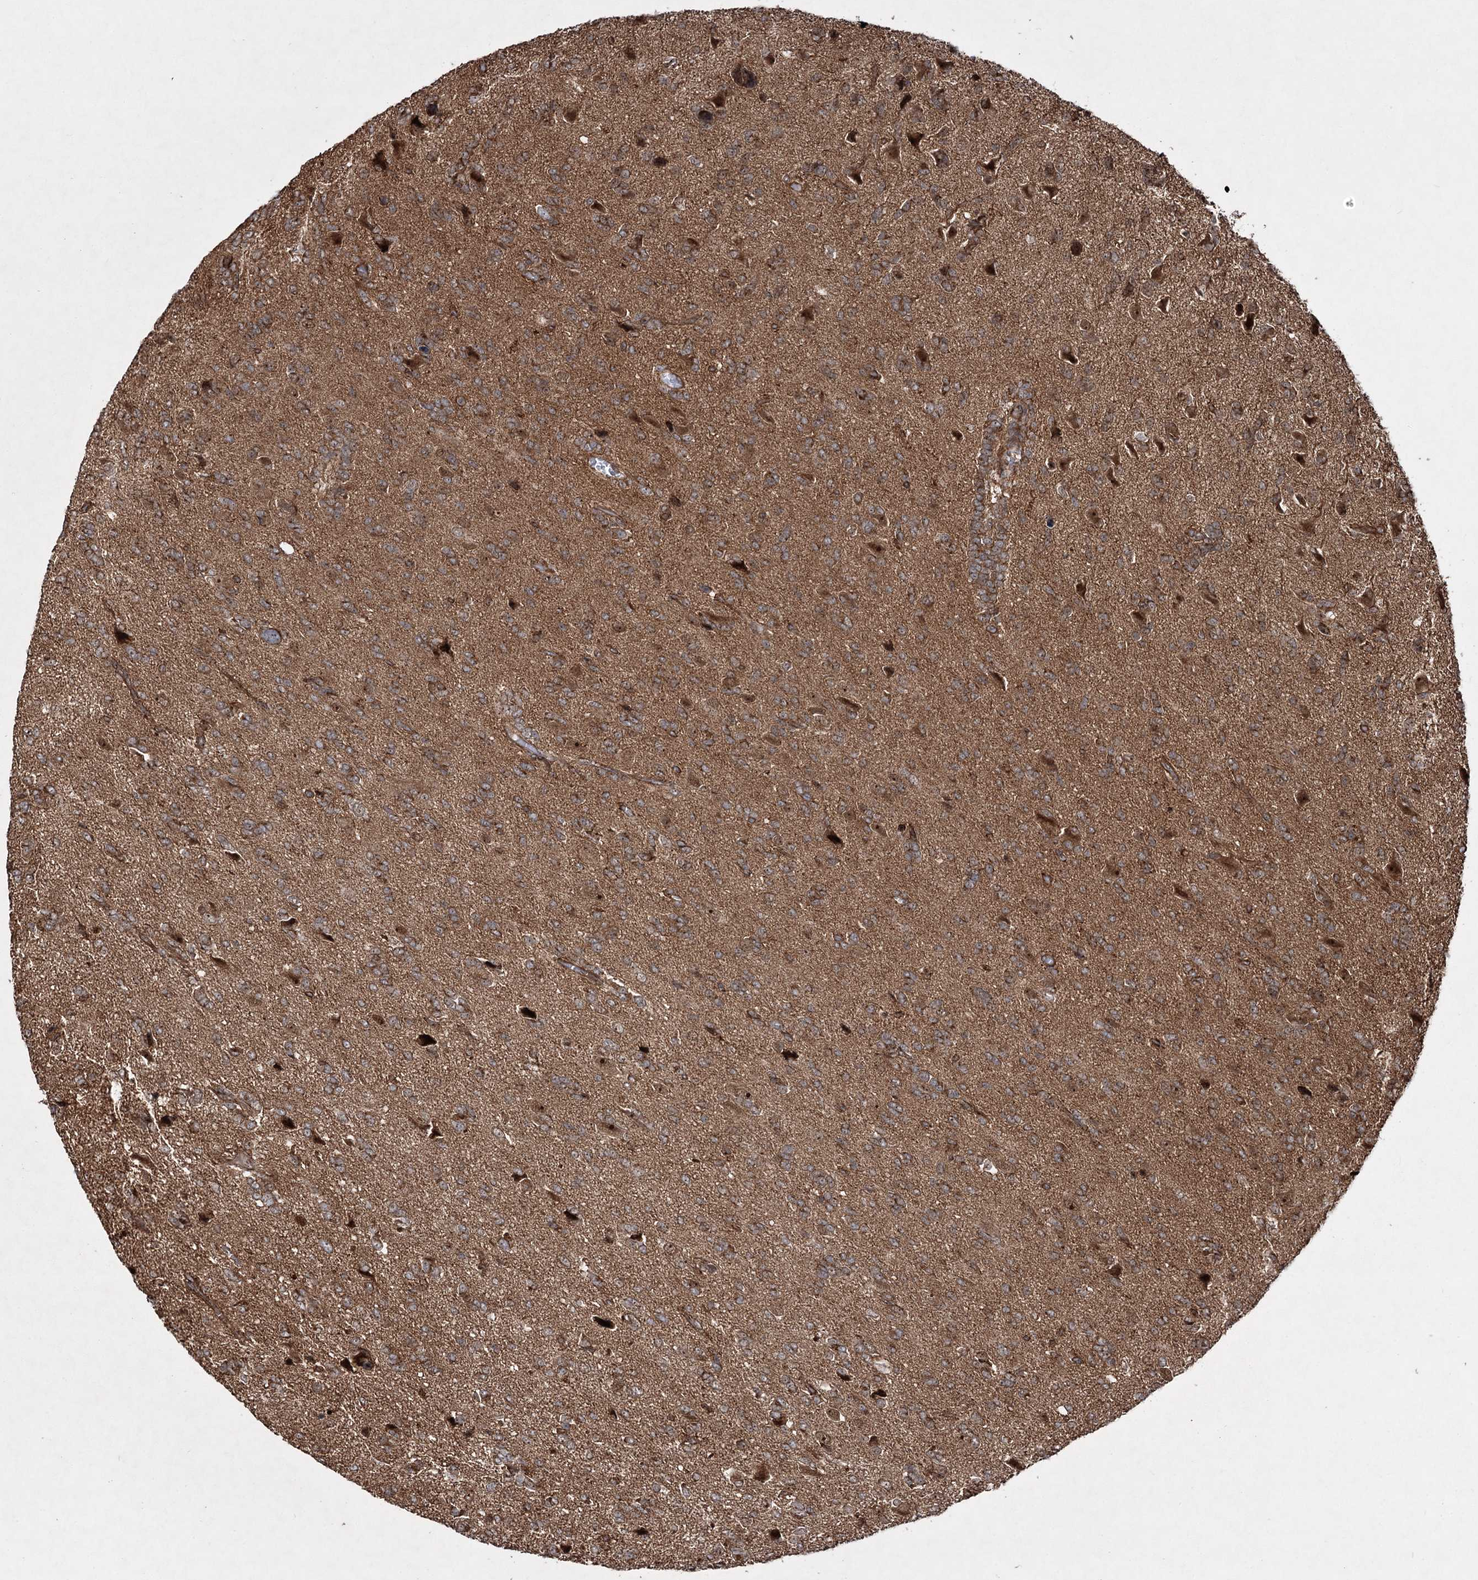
{"staining": {"intensity": "moderate", "quantity": ">75%", "location": "cytoplasmic/membranous"}, "tissue": "glioma", "cell_type": "Tumor cells", "image_type": "cancer", "snomed": [{"axis": "morphology", "description": "Glioma, malignant, High grade"}, {"axis": "topography", "description": "Brain"}], "caption": "Immunohistochemistry image of neoplastic tissue: human glioma stained using IHC demonstrates medium levels of moderate protein expression localized specifically in the cytoplasmic/membranous of tumor cells, appearing as a cytoplasmic/membranous brown color.", "gene": "SERINC5", "patient": {"sex": "female", "age": 59}}